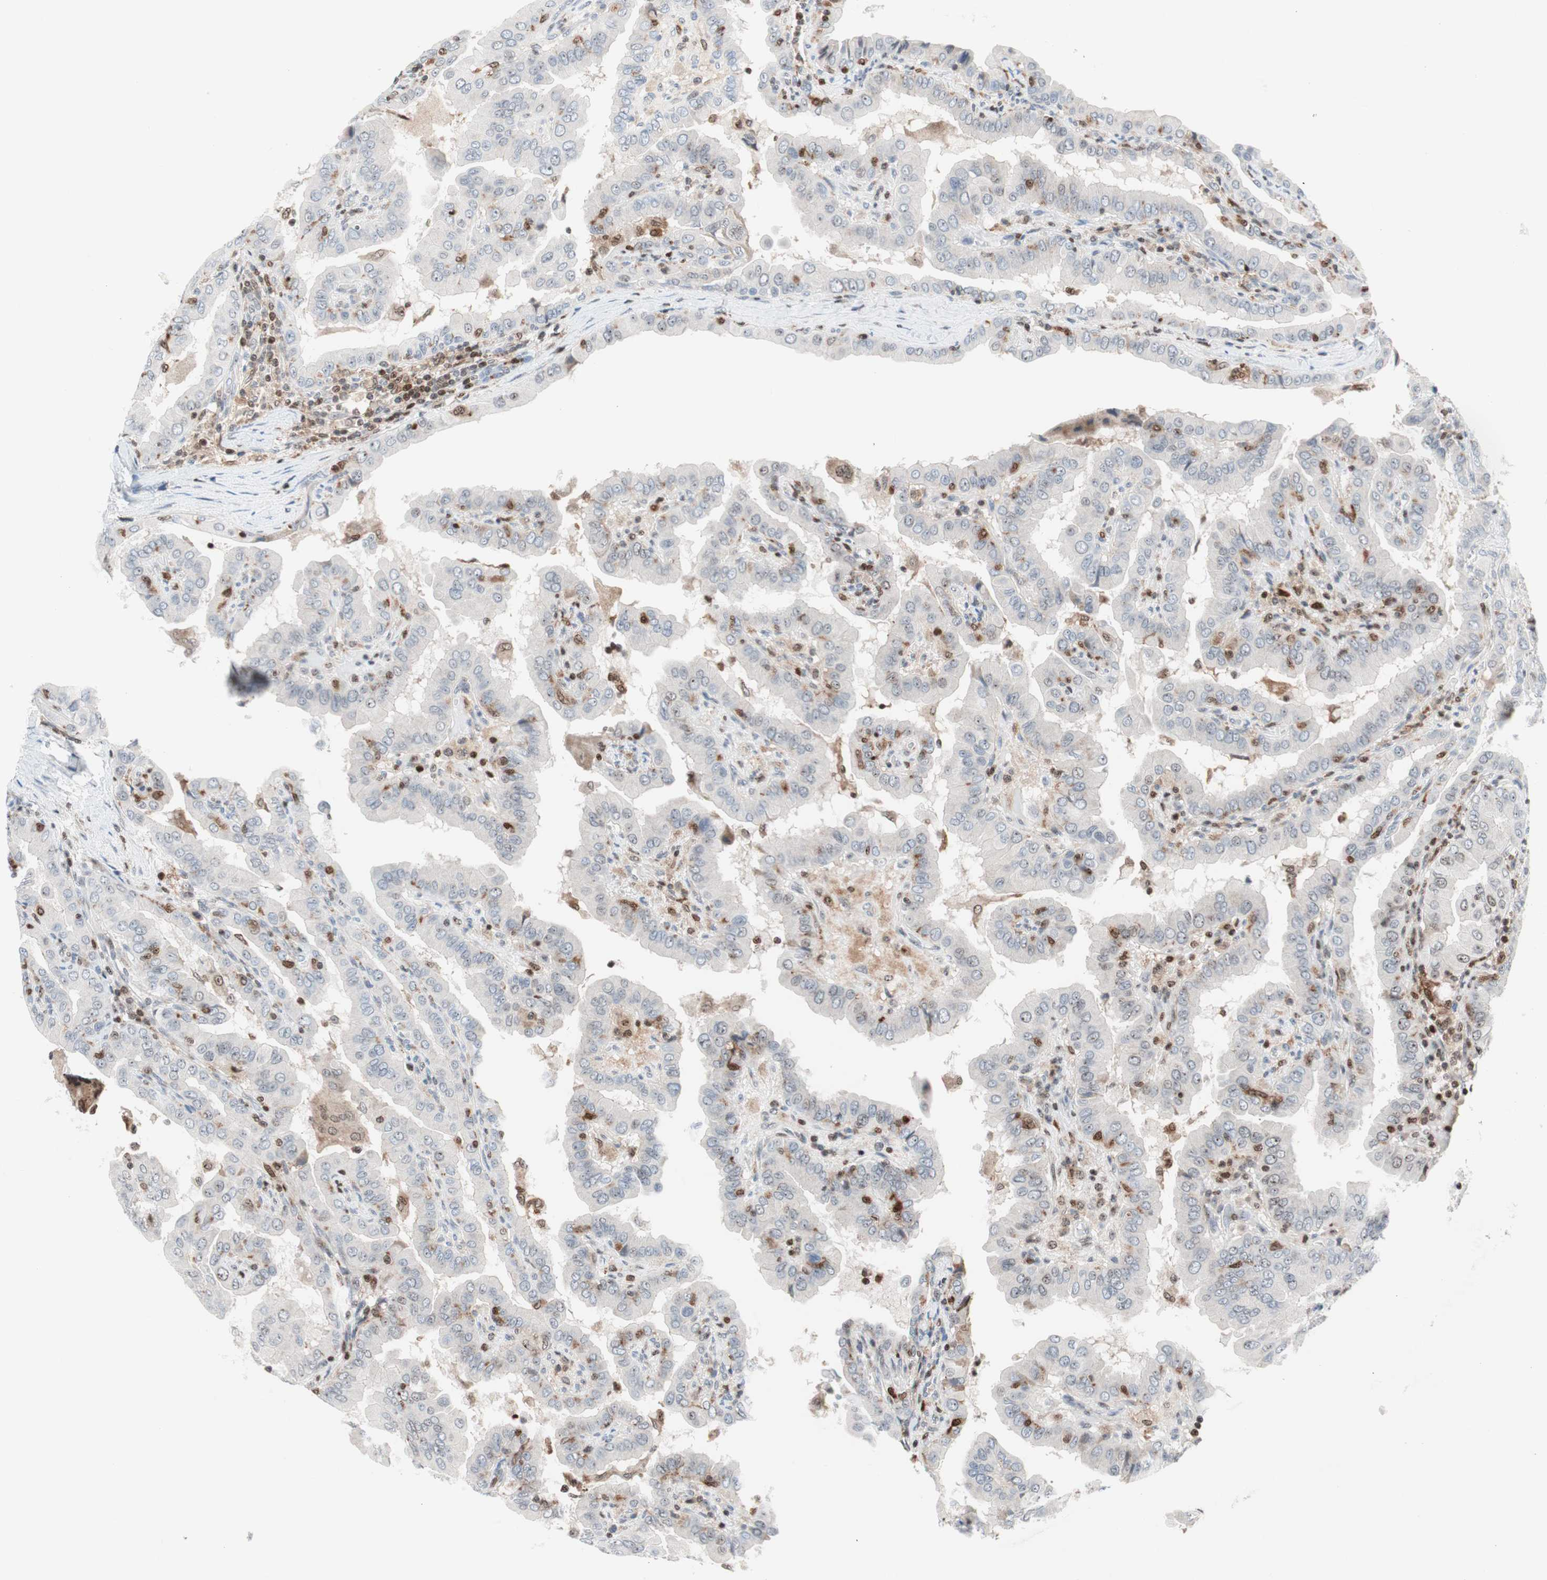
{"staining": {"intensity": "negative", "quantity": "none", "location": "none"}, "tissue": "thyroid cancer", "cell_type": "Tumor cells", "image_type": "cancer", "snomed": [{"axis": "morphology", "description": "Papillary adenocarcinoma, NOS"}, {"axis": "topography", "description": "Thyroid gland"}], "caption": "This is an immunohistochemistry micrograph of thyroid cancer (papillary adenocarcinoma). There is no staining in tumor cells.", "gene": "RGS10", "patient": {"sex": "male", "age": 33}}